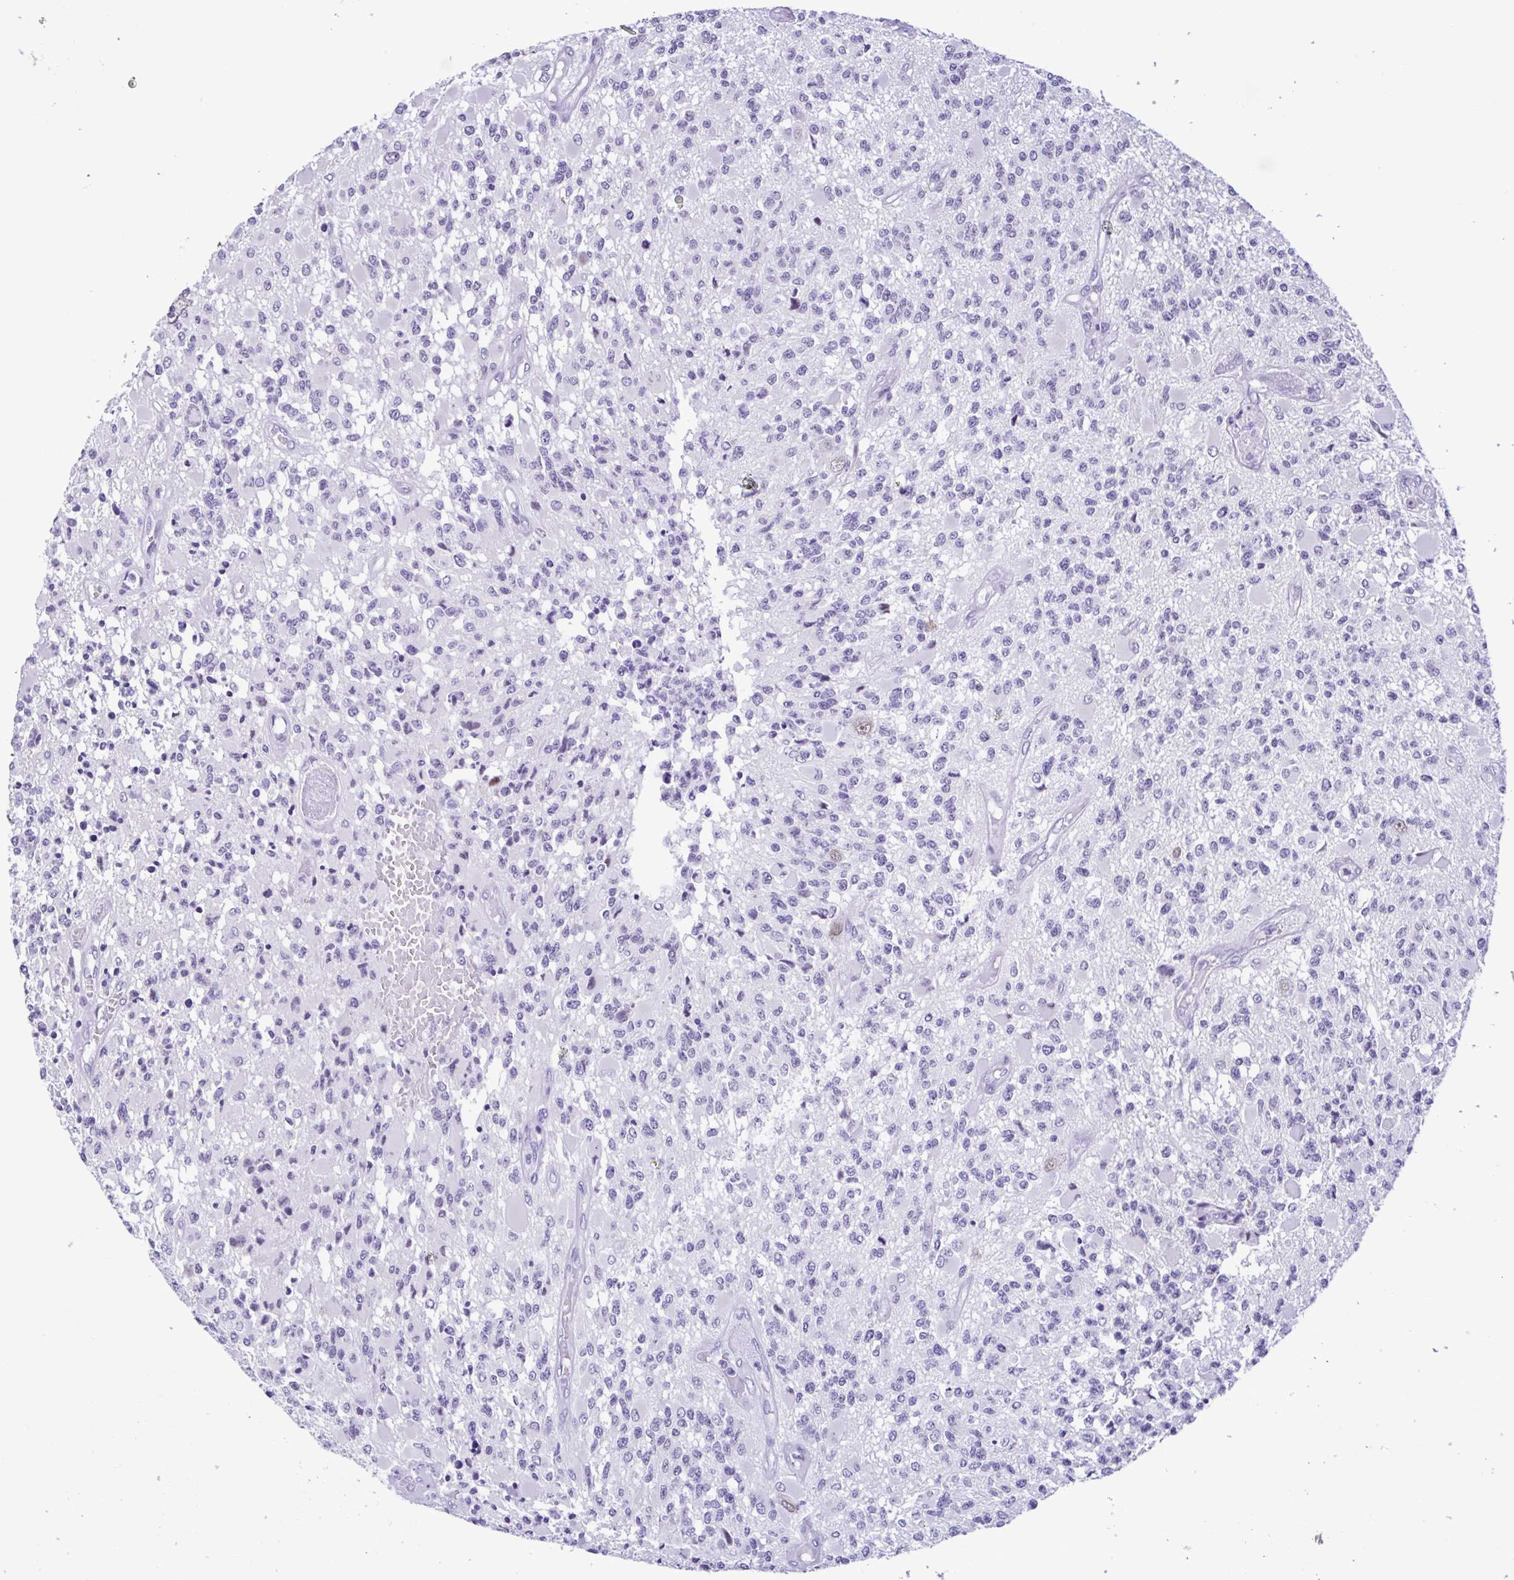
{"staining": {"intensity": "negative", "quantity": "none", "location": "none"}, "tissue": "glioma", "cell_type": "Tumor cells", "image_type": "cancer", "snomed": [{"axis": "morphology", "description": "Glioma, malignant, High grade"}, {"axis": "topography", "description": "Brain"}], "caption": "A micrograph of human malignant glioma (high-grade) is negative for staining in tumor cells. (Brightfield microscopy of DAB IHC at high magnification).", "gene": "SPATA16", "patient": {"sex": "female", "age": 63}}